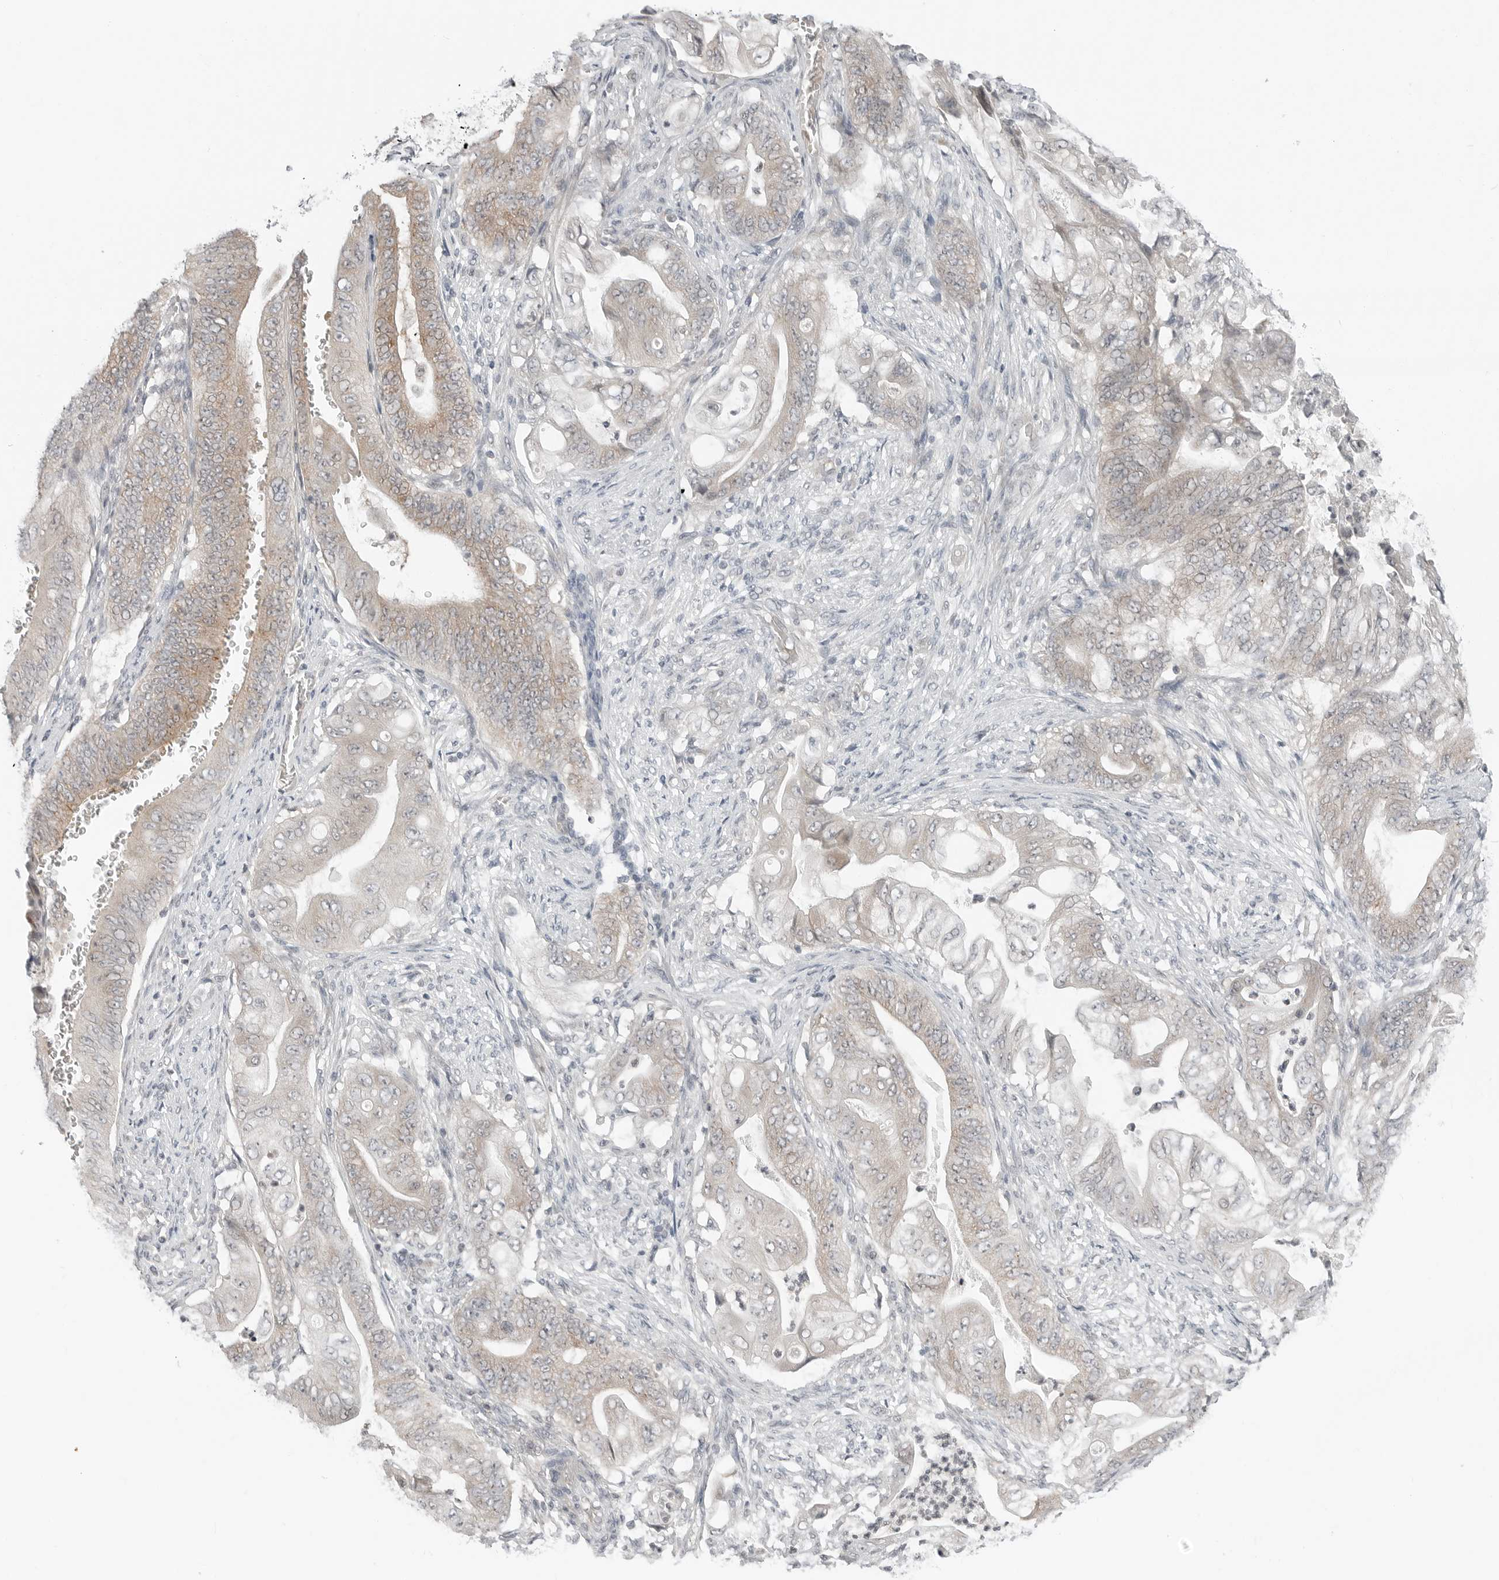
{"staining": {"intensity": "weak", "quantity": "25%-75%", "location": "cytoplasmic/membranous"}, "tissue": "stomach cancer", "cell_type": "Tumor cells", "image_type": "cancer", "snomed": [{"axis": "morphology", "description": "Adenocarcinoma, NOS"}, {"axis": "topography", "description": "Stomach"}], "caption": "Stomach cancer tissue demonstrates weak cytoplasmic/membranous staining in approximately 25%-75% of tumor cells Nuclei are stained in blue.", "gene": "FCRLB", "patient": {"sex": "female", "age": 73}}